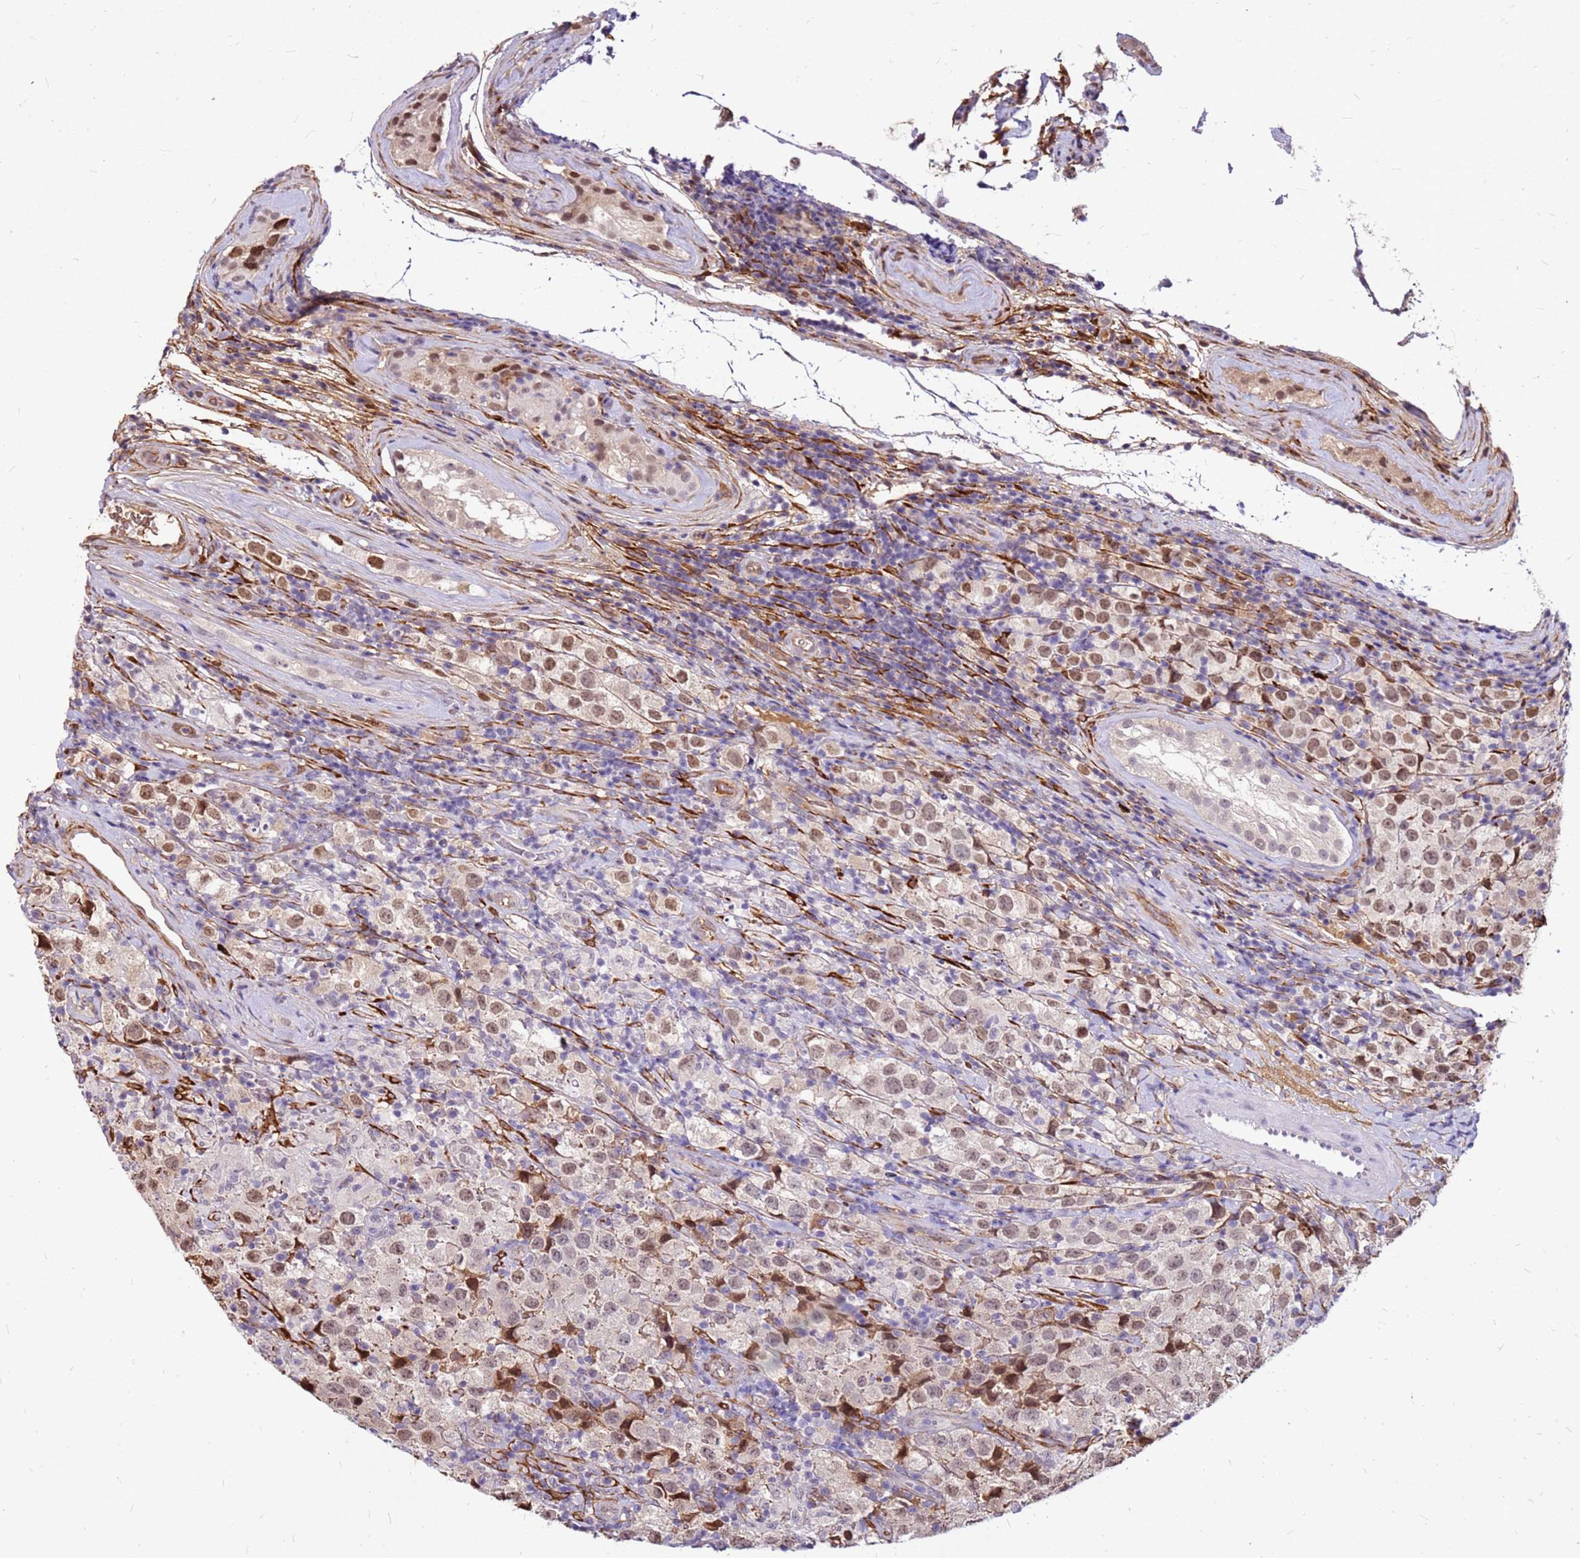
{"staining": {"intensity": "moderate", "quantity": "25%-75%", "location": "nuclear"}, "tissue": "testis cancer", "cell_type": "Tumor cells", "image_type": "cancer", "snomed": [{"axis": "morphology", "description": "Seminoma, NOS"}, {"axis": "morphology", "description": "Carcinoma, Embryonal, NOS"}, {"axis": "topography", "description": "Testis"}], "caption": "Moderate nuclear staining is present in about 25%-75% of tumor cells in testis cancer.", "gene": "ALDH1A3", "patient": {"sex": "male", "age": 41}}